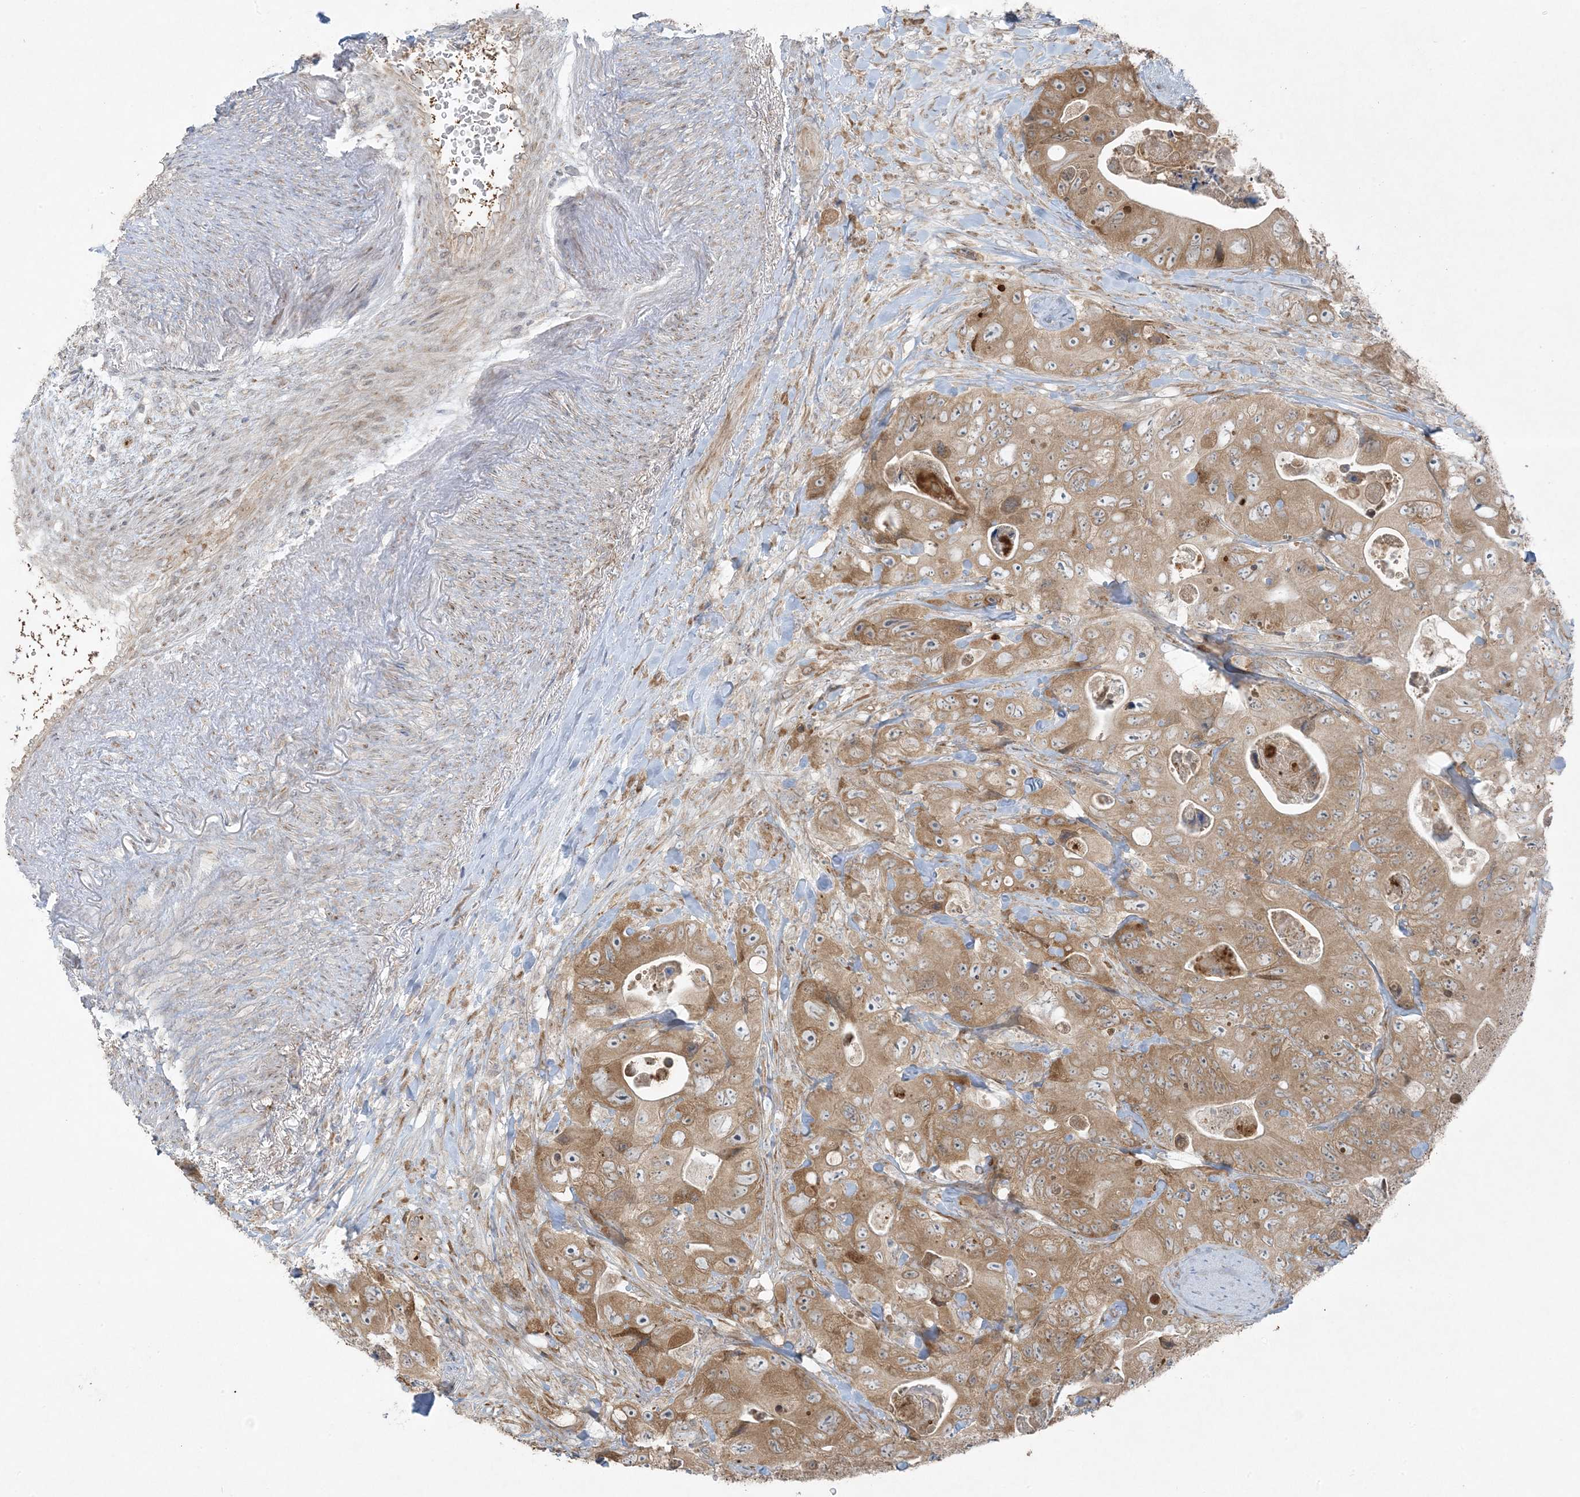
{"staining": {"intensity": "moderate", "quantity": ">75%", "location": "cytoplasmic/membranous"}, "tissue": "colorectal cancer", "cell_type": "Tumor cells", "image_type": "cancer", "snomed": [{"axis": "morphology", "description": "Adenocarcinoma, NOS"}, {"axis": "topography", "description": "Colon"}], "caption": "Tumor cells reveal moderate cytoplasmic/membranous positivity in approximately >75% of cells in colorectal cancer (adenocarcinoma).", "gene": "ZNF263", "patient": {"sex": "female", "age": 46}}